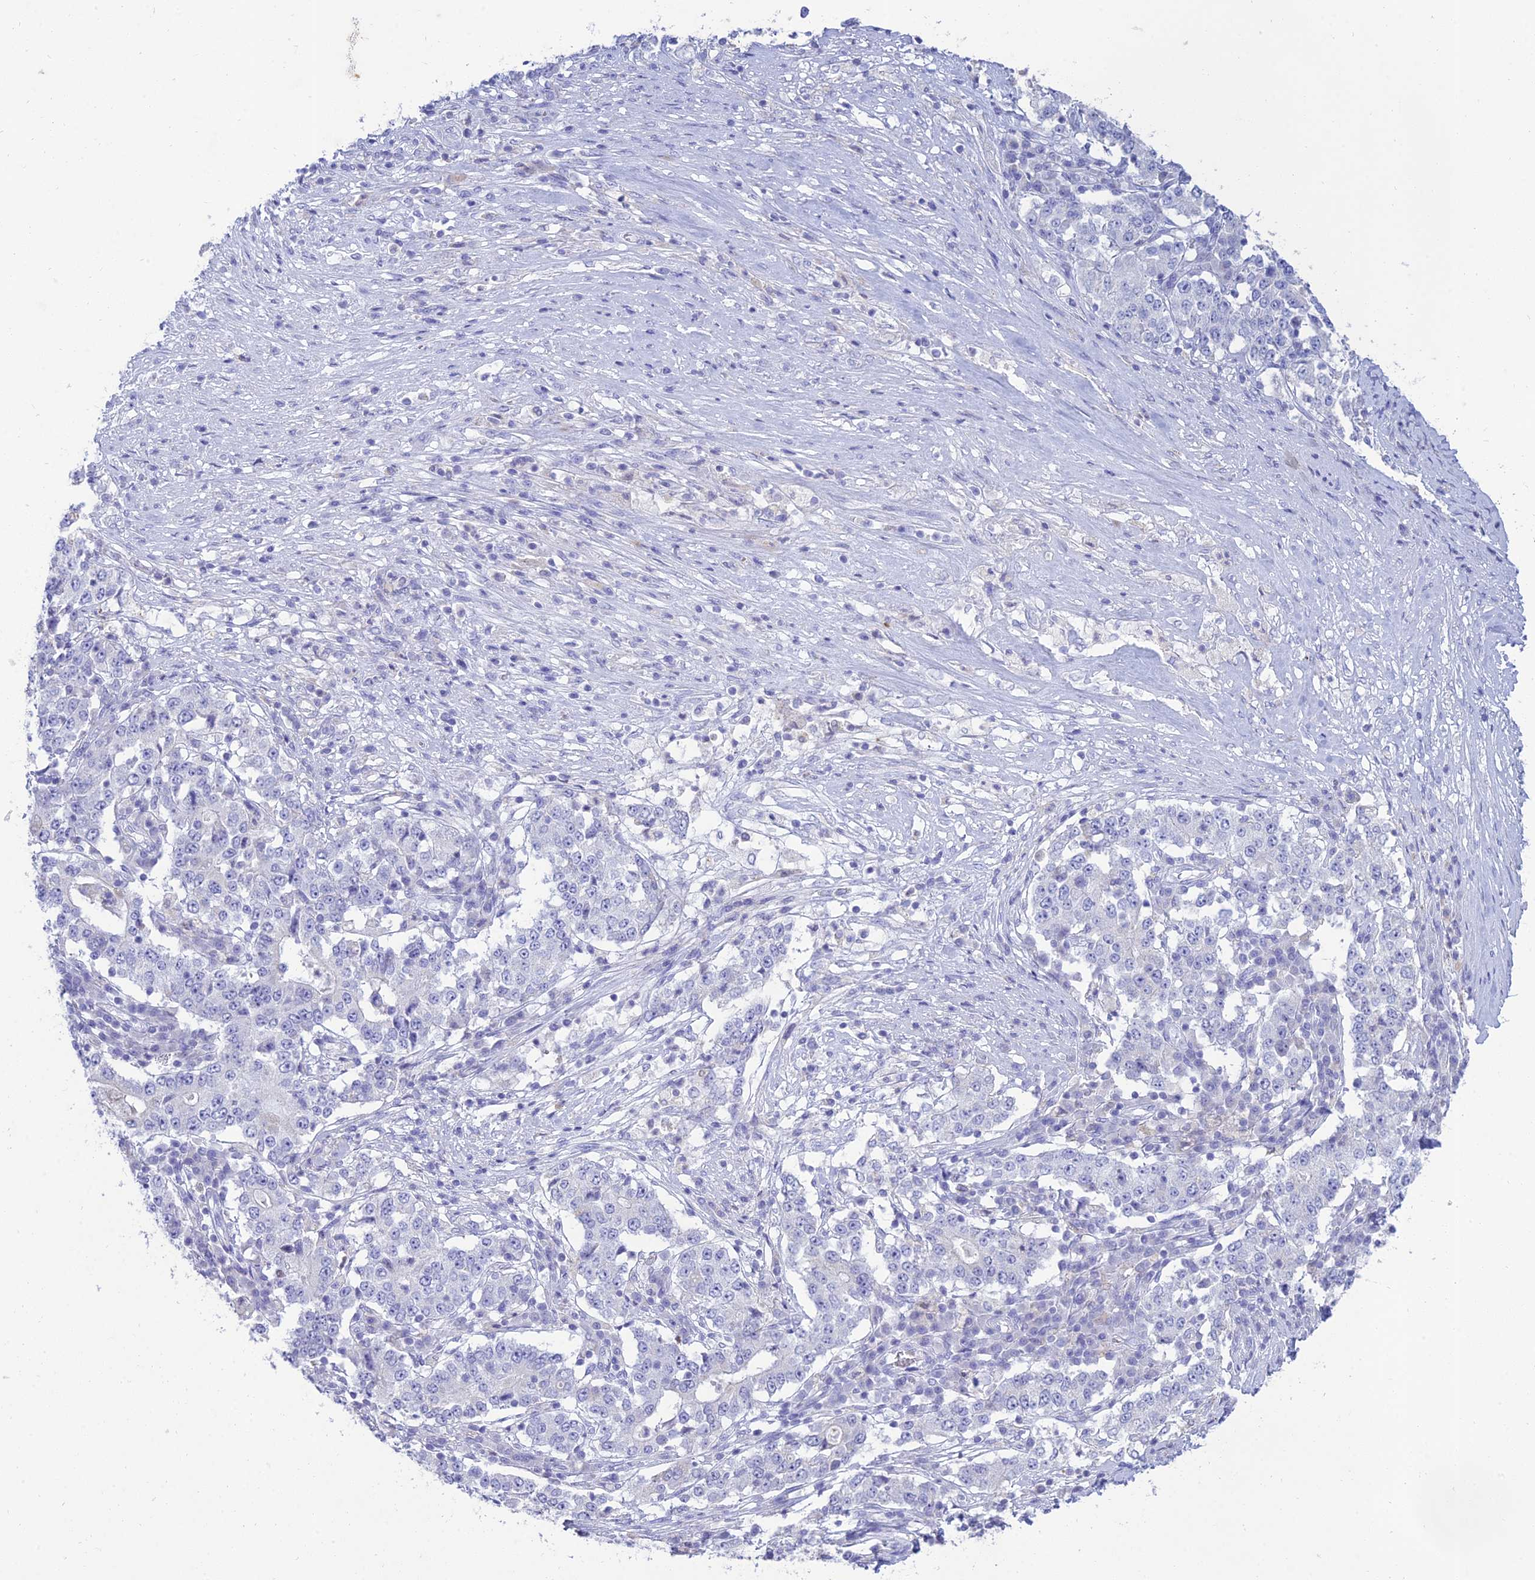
{"staining": {"intensity": "negative", "quantity": "none", "location": "none"}, "tissue": "stomach cancer", "cell_type": "Tumor cells", "image_type": "cancer", "snomed": [{"axis": "morphology", "description": "Adenocarcinoma, NOS"}, {"axis": "topography", "description": "Stomach"}], "caption": "Protein analysis of stomach cancer (adenocarcinoma) displays no significant staining in tumor cells.", "gene": "MAL2", "patient": {"sex": "male", "age": 59}}